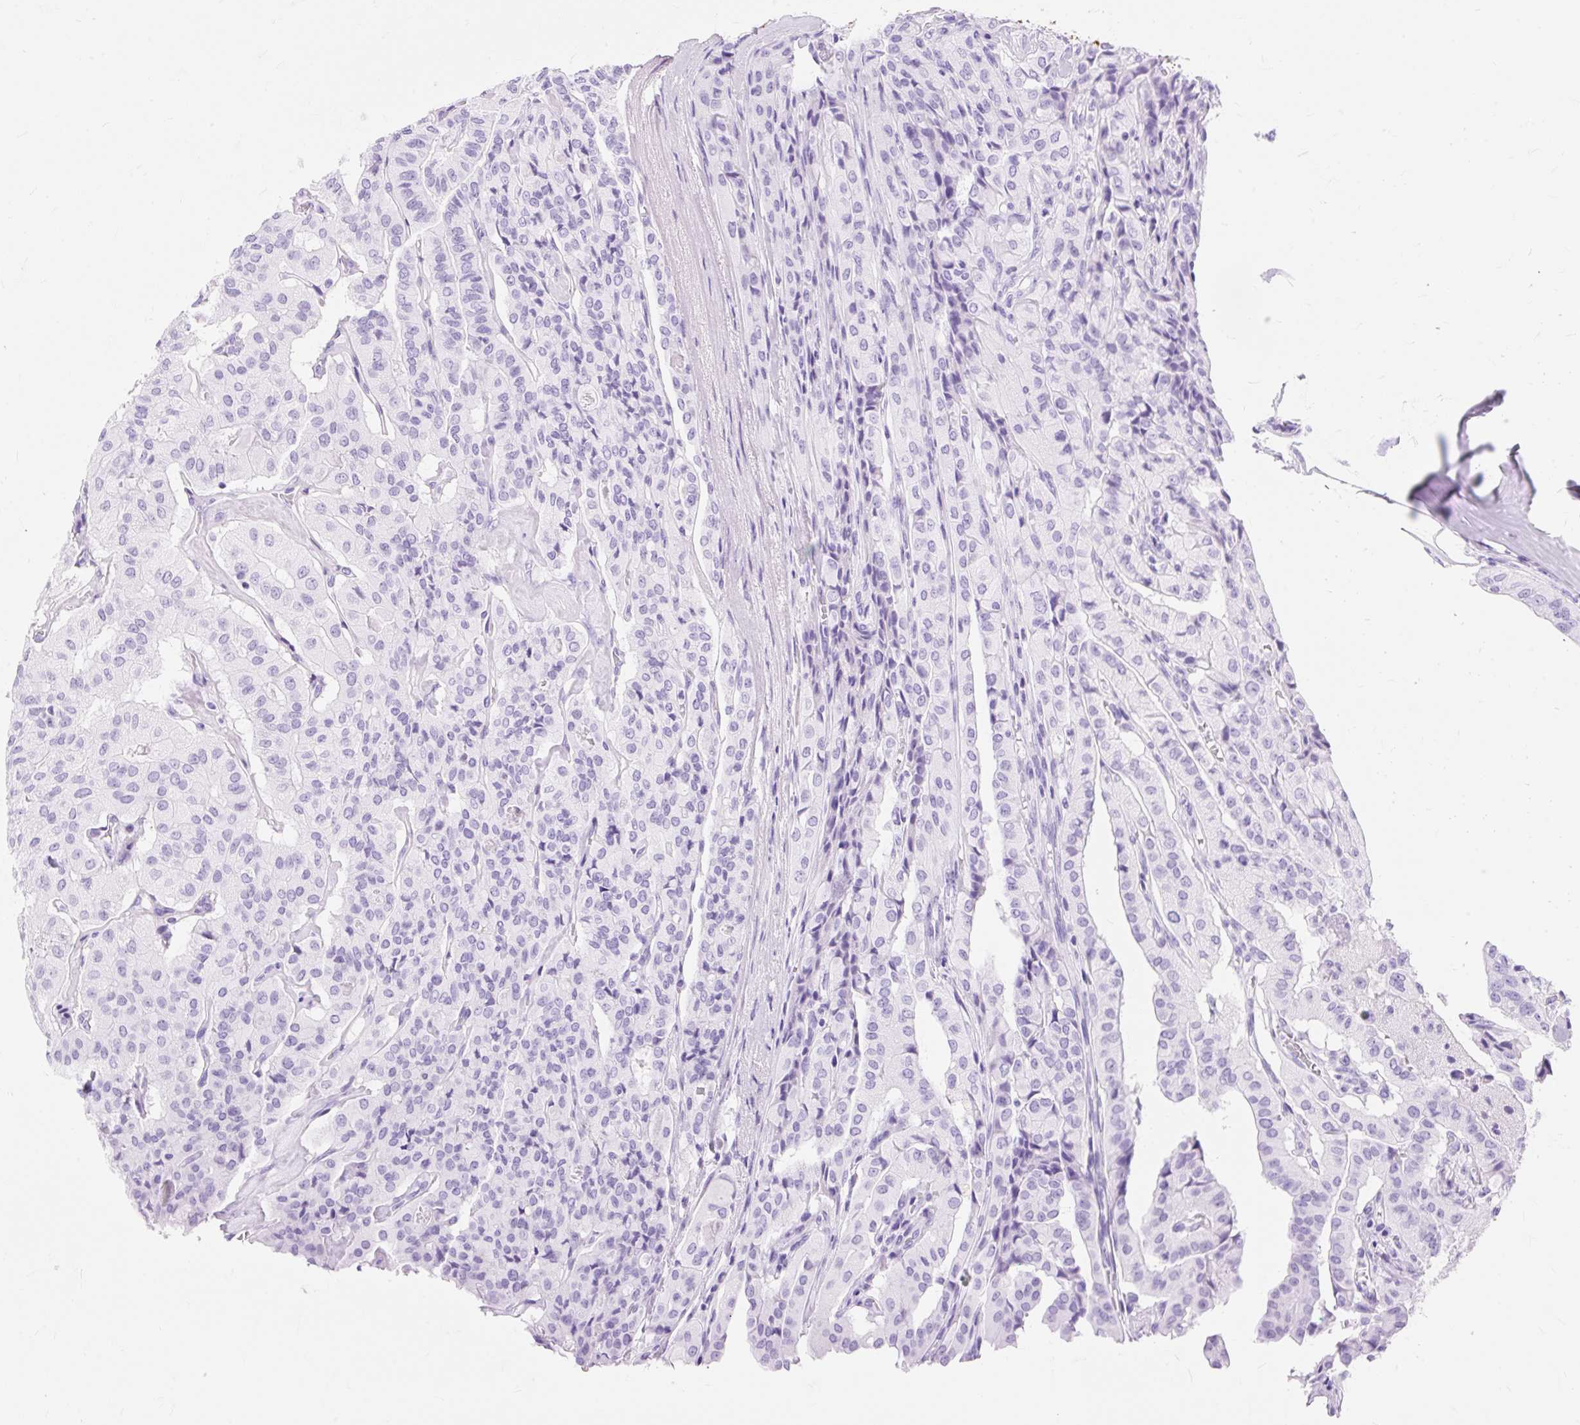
{"staining": {"intensity": "negative", "quantity": "none", "location": "none"}, "tissue": "thyroid cancer", "cell_type": "Tumor cells", "image_type": "cancer", "snomed": [{"axis": "morphology", "description": "Papillary adenocarcinoma, NOS"}, {"axis": "topography", "description": "Thyroid gland"}], "caption": "Thyroid cancer was stained to show a protein in brown. There is no significant expression in tumor cells.", "gene": "MBP", "patient": {"sex": "female", "age": 59}}